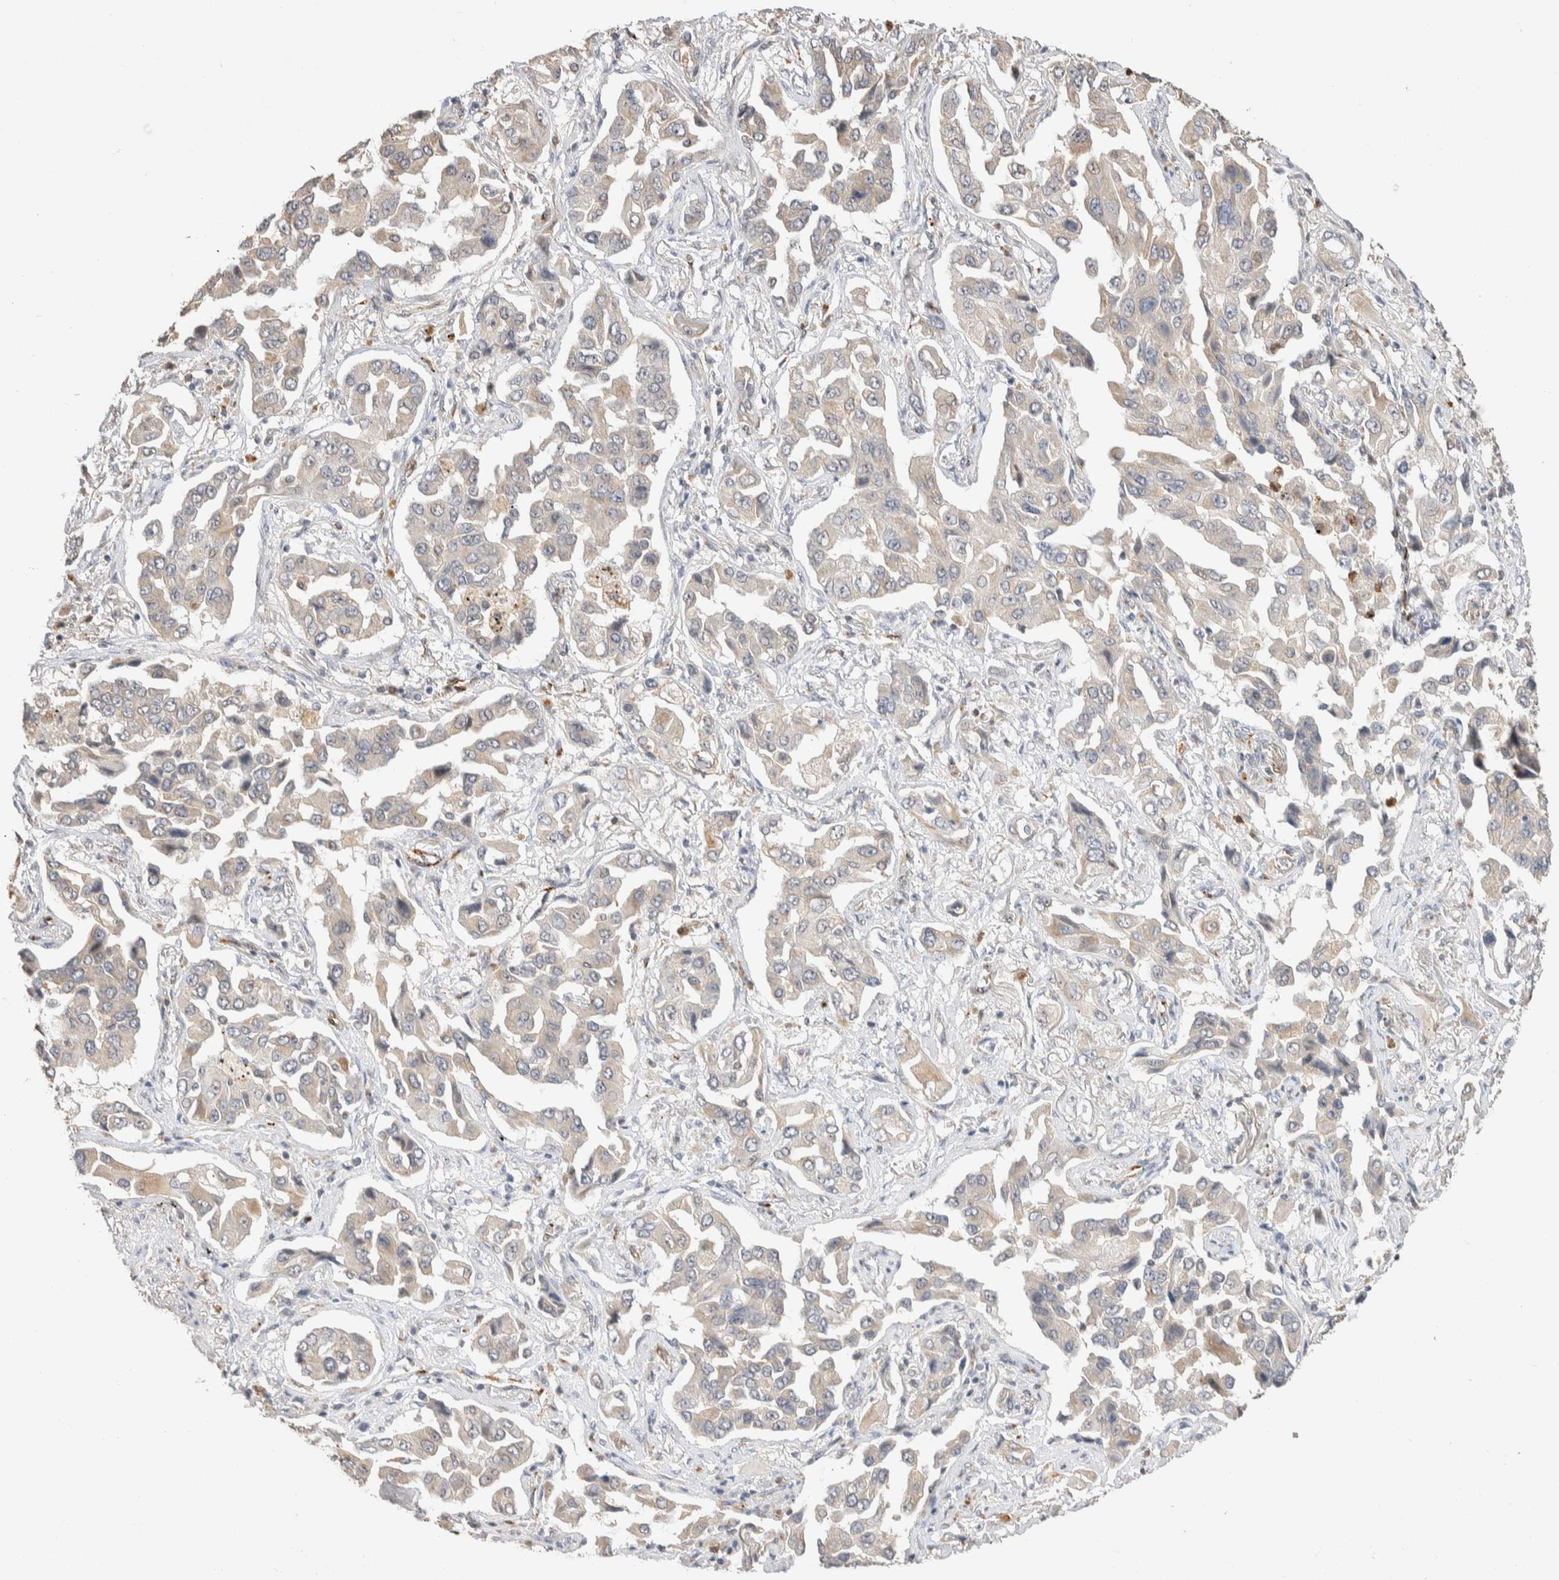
{"staining": {"intensity": "weak", "quantity": "<25%", "location": "cytoplasmic/membranous"}, "tissue": "lung cancer", "cell_type": "Tumor cells", "image_type": "cancer", "snomed": [{"axis": "morphology", "description": "Adenocarcinoma, NOS"}, {"axis": "topography", "description": "Lung"}], "caption": "High magnification brightfield microscopy of adenocarcinoma (lung) stained with DAB (brown) and counterstained with hematoxylin (blue): tumor cells show no significant staining. (DAB immunohistochemistry visualized using brightfield microscopy, high magnification).", "gene": "NSMAF", "patient": {"sex": "female", "age": 65}}